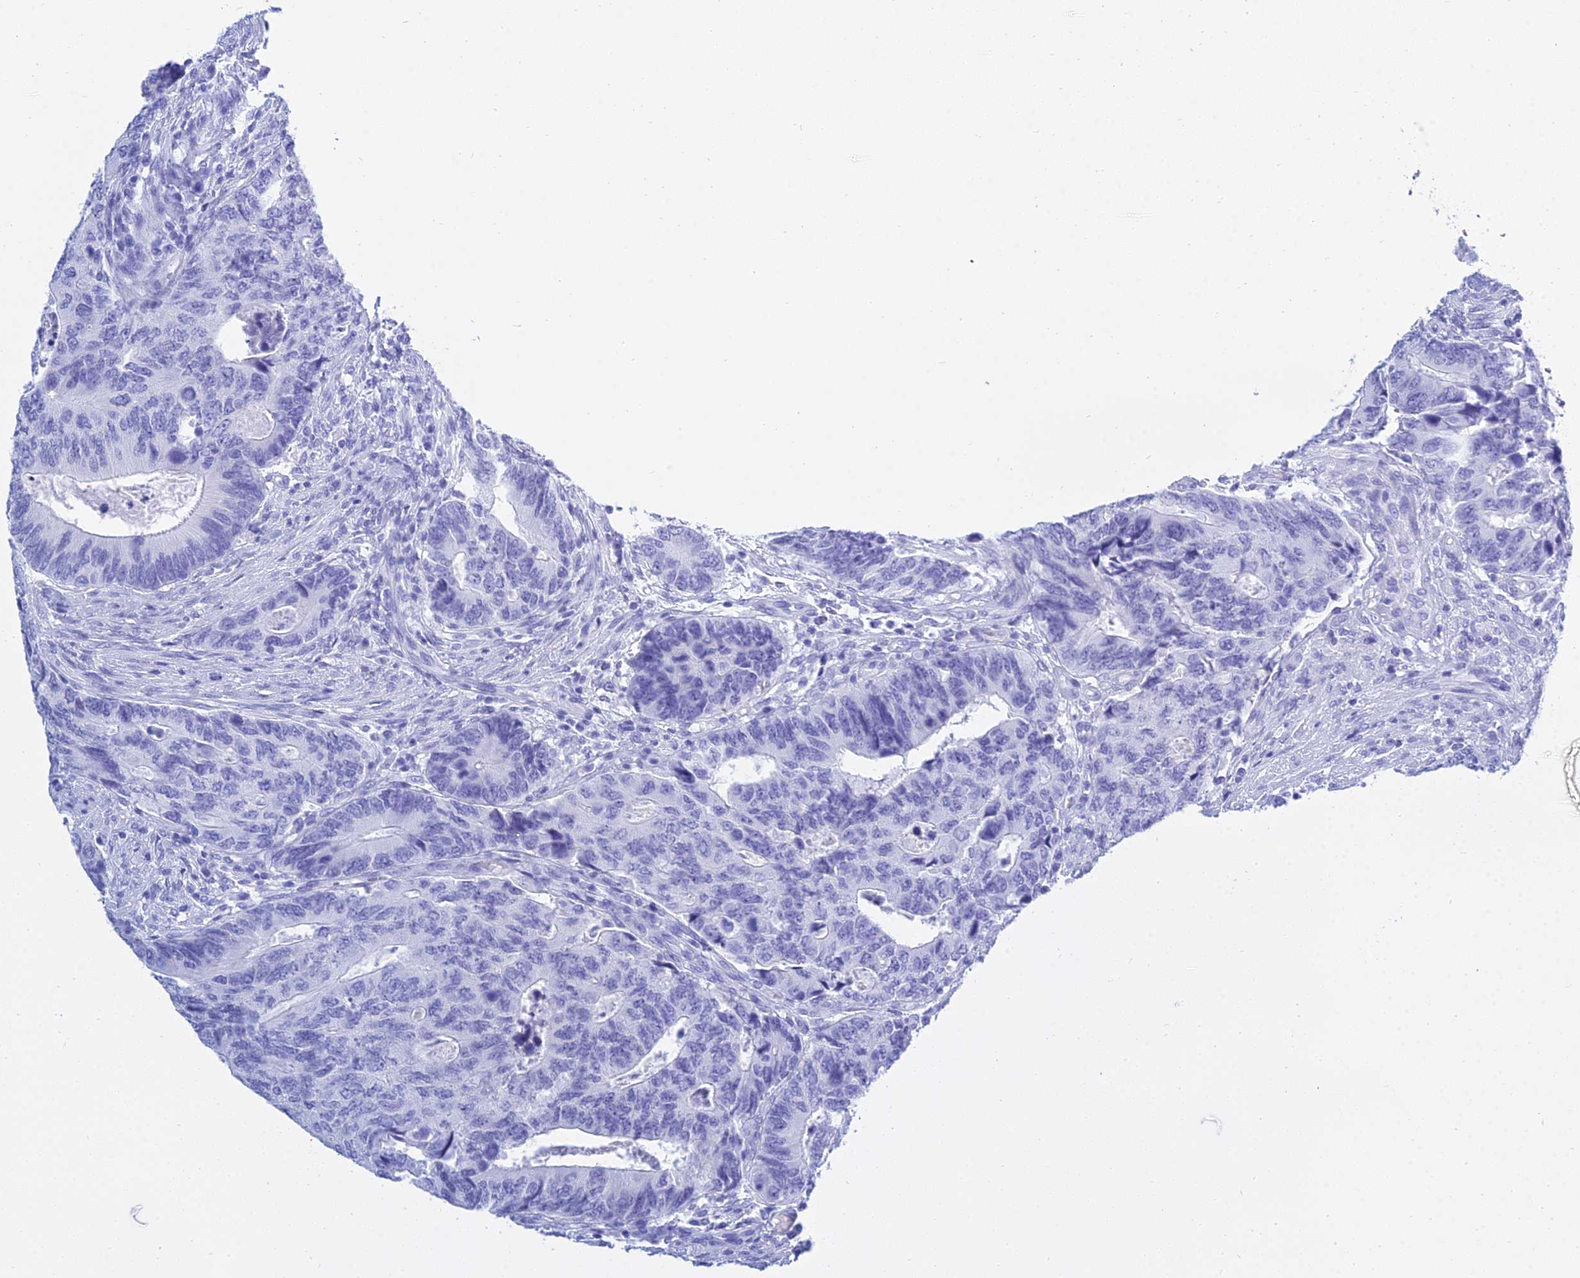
{"staining": {"intensity": "negative", "quantity": "none", "location": "none"}, "tissue": "colorectal cancer", "cell_type": "Tumor cells", "image_type": "cancer", "snomed": [{"axis": "morphology", "description": "Adenocarcinoma, NOS"}, {"axis": "topography", "description": "Colon"}], "caption": "Protein analysis of colorectal cancer reveals no significant positivity in tumor cells.", "gene": "PATE4", "patient": {"sex": "male", "age": 87}}